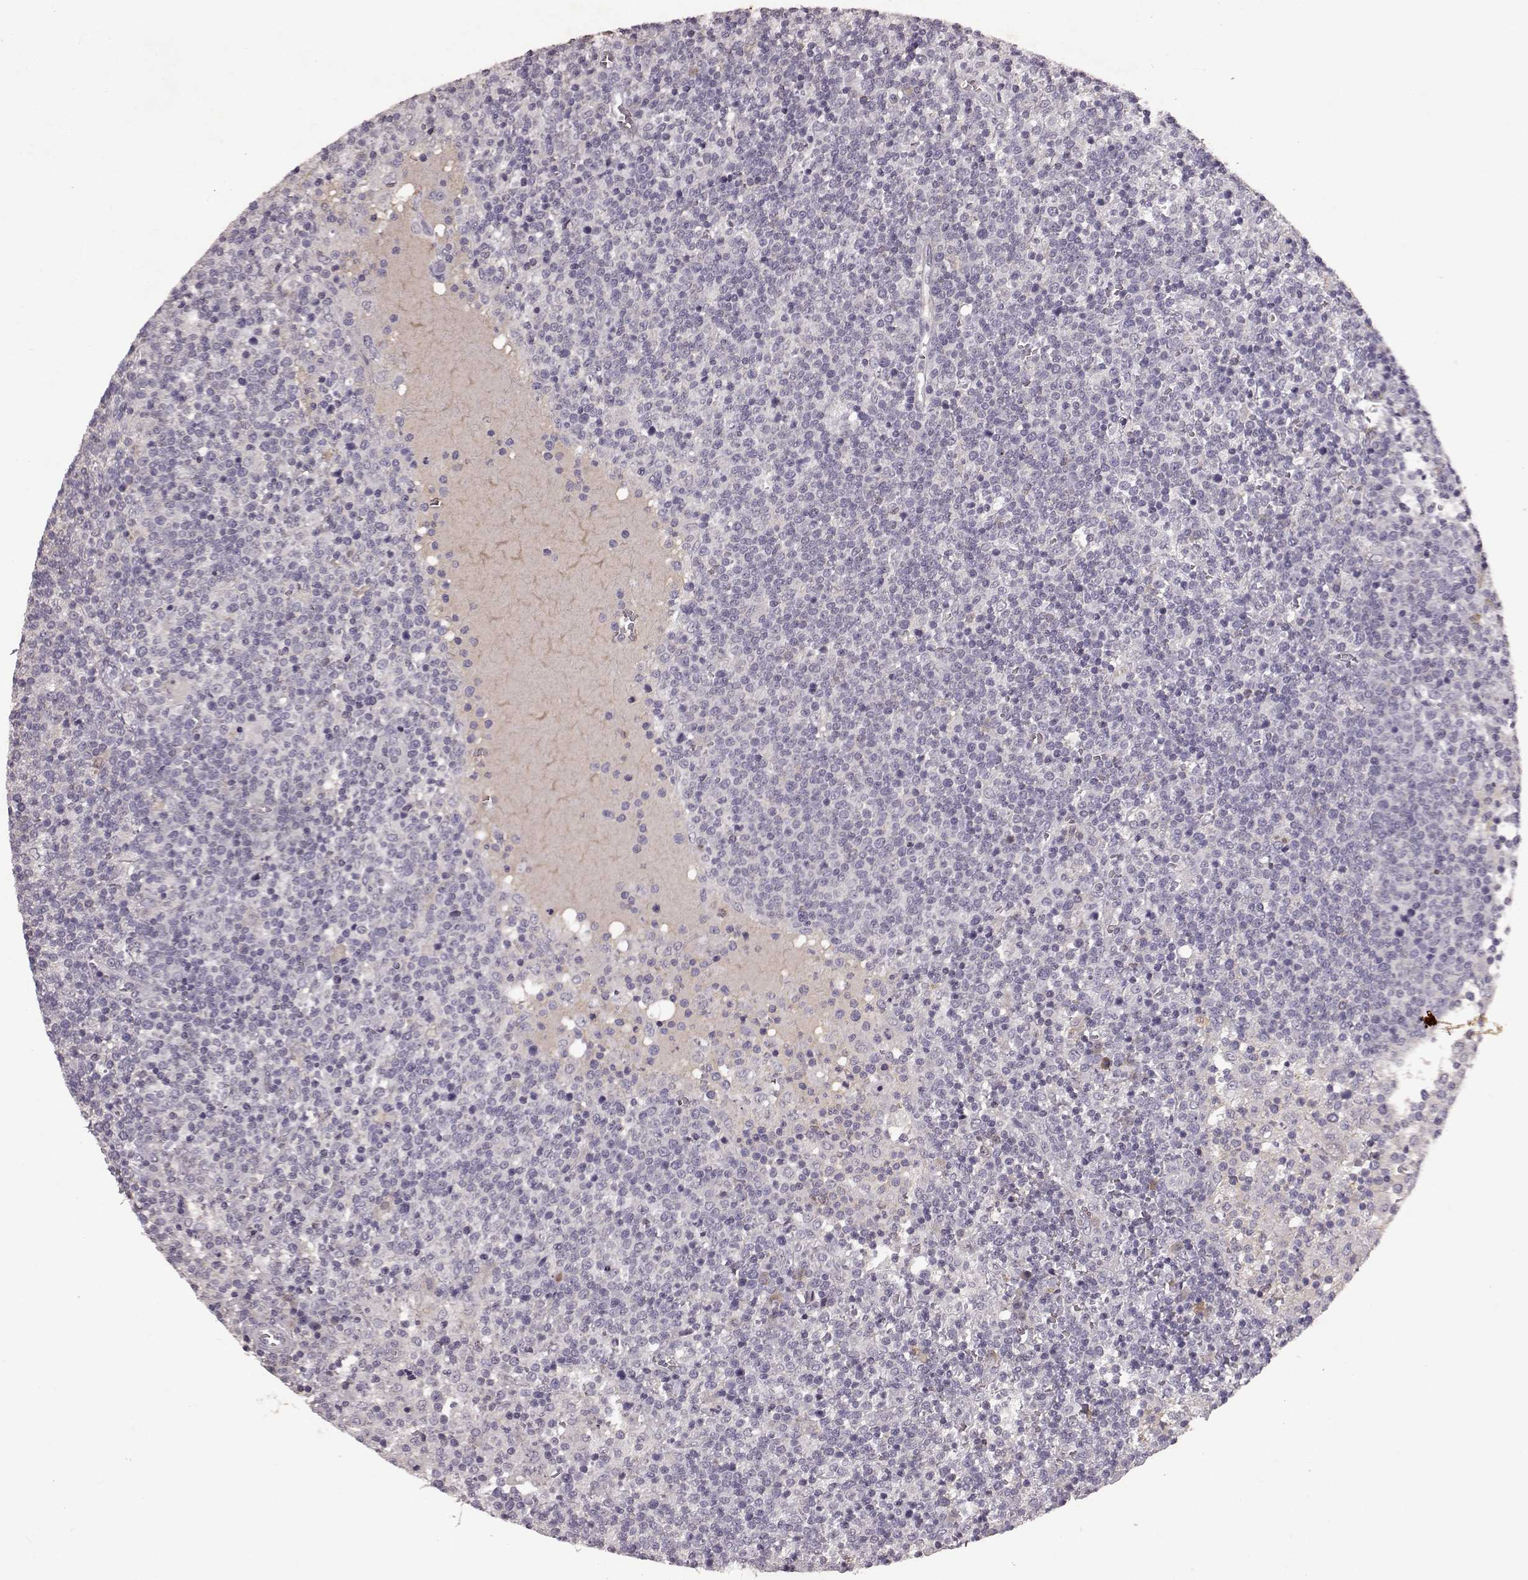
{"staining": {"intensity": "negative", "quantity": "none", "location": "none"}, "tissue": "lymphoma", "cell_type": "Tumor cells", "image_type": "cancer", "snomed": [{"axis": "morphology", "description": "Malignant lymphoma, non-Hodgkin's type, High grade"}, {"axis": "topography", "description": "Lymph node"}], "caption": "Human malignant lymphoma, non-Hodgkin's type (high-grade) stained for a protein using IHC displays no staining in tumor cells.", "gene": "FRRS1L", "patient": {"sex": "male", "age": 61}}